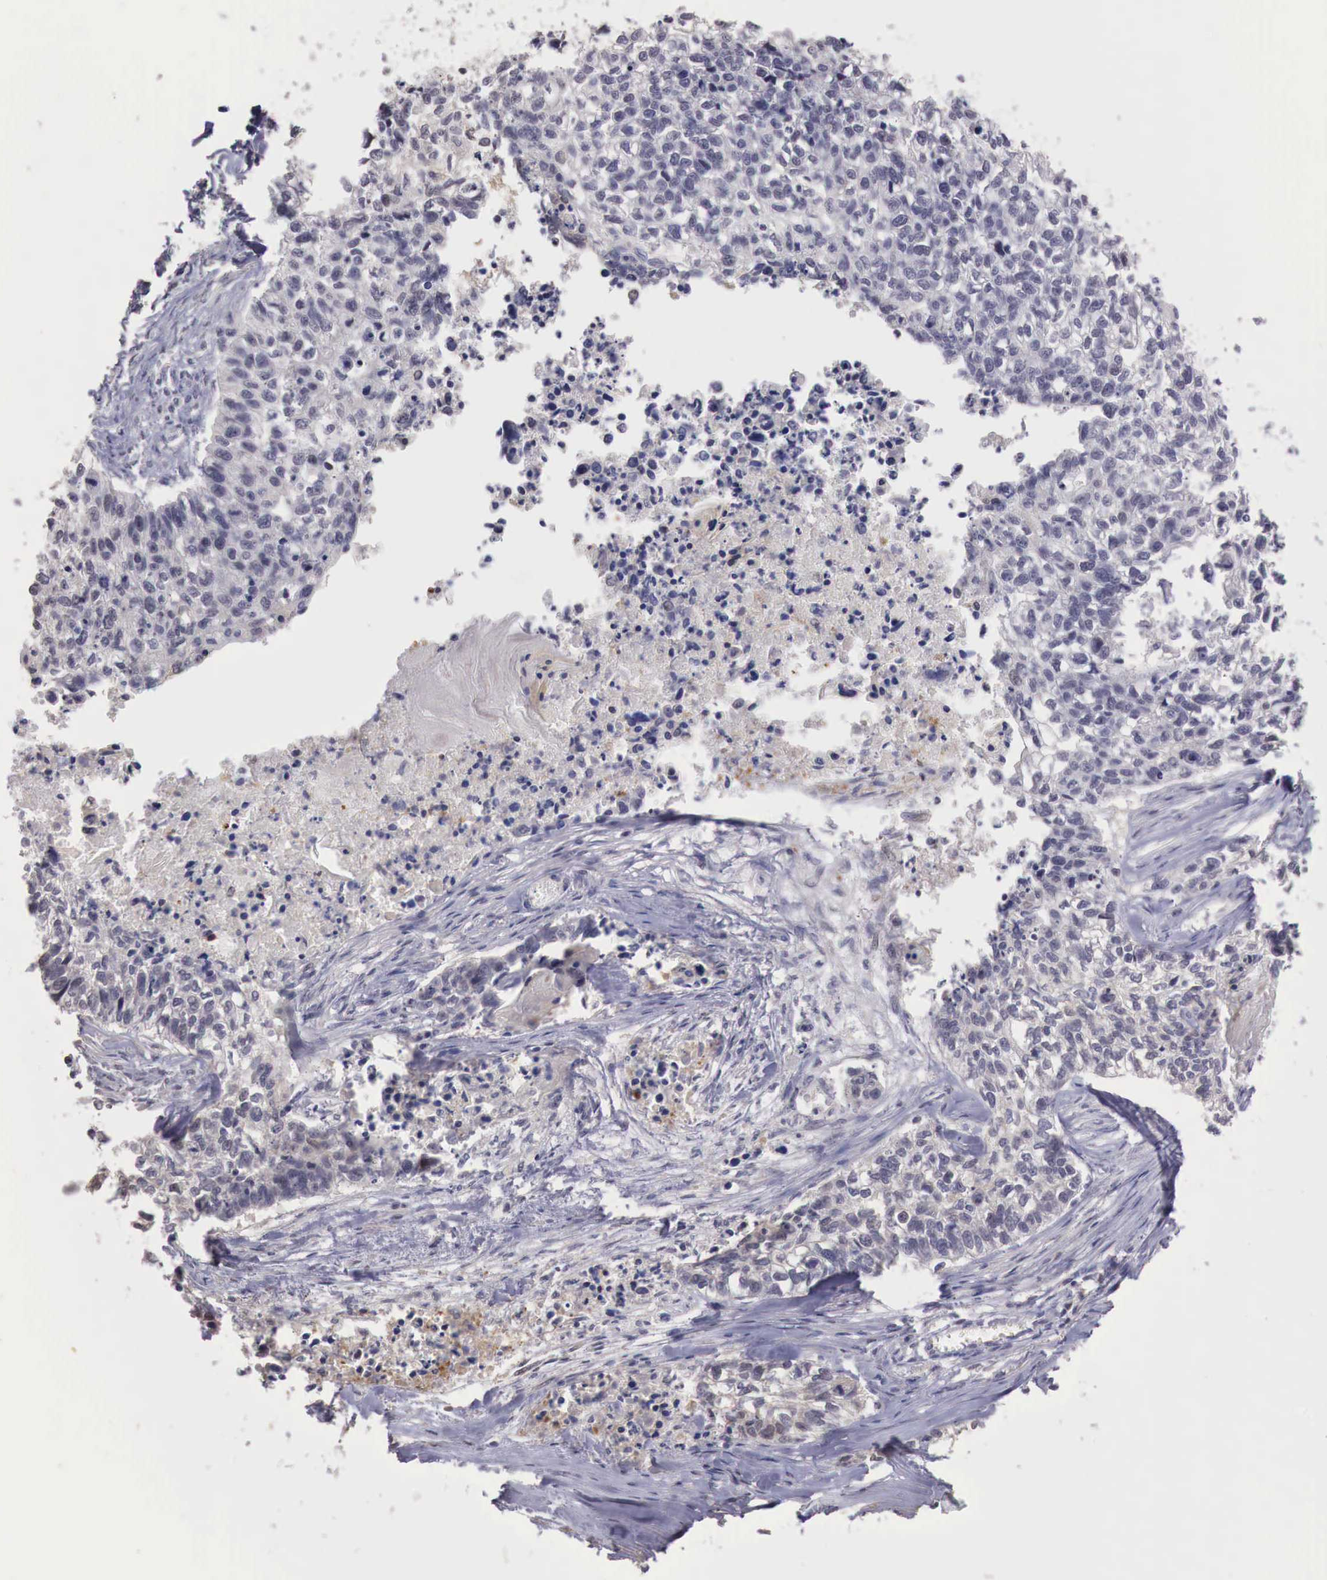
{"staining": {"intensity": "weak", "quantity": ">75%", "location": "cytoplasmic/membranous"}, "tissue": "lung cancer", "cell_type": "Tumor cells", "image_type": "cancer", "snomed": [{"axis": "morphology", "description": "Squamous cell carcinoma, NOS"}, {"axis": "topography", "description": "Lymph node"}, {"axis": "topography", "description": "Lung"}], "caption": "Protein expression by immunohistochemistry demonstrates weak cytoplasmic/membranous staining in approximately >75% of tumor cells in lung cancer (squamous cell carcinoma). The staining was performed using DAB to visualize the protein expression in brown, while the nuclei were stained in blue with hematoxylin (Magnification: 20x).", "gene": "TBC1D9", "patient": {"sex": "male", "age": 74}}